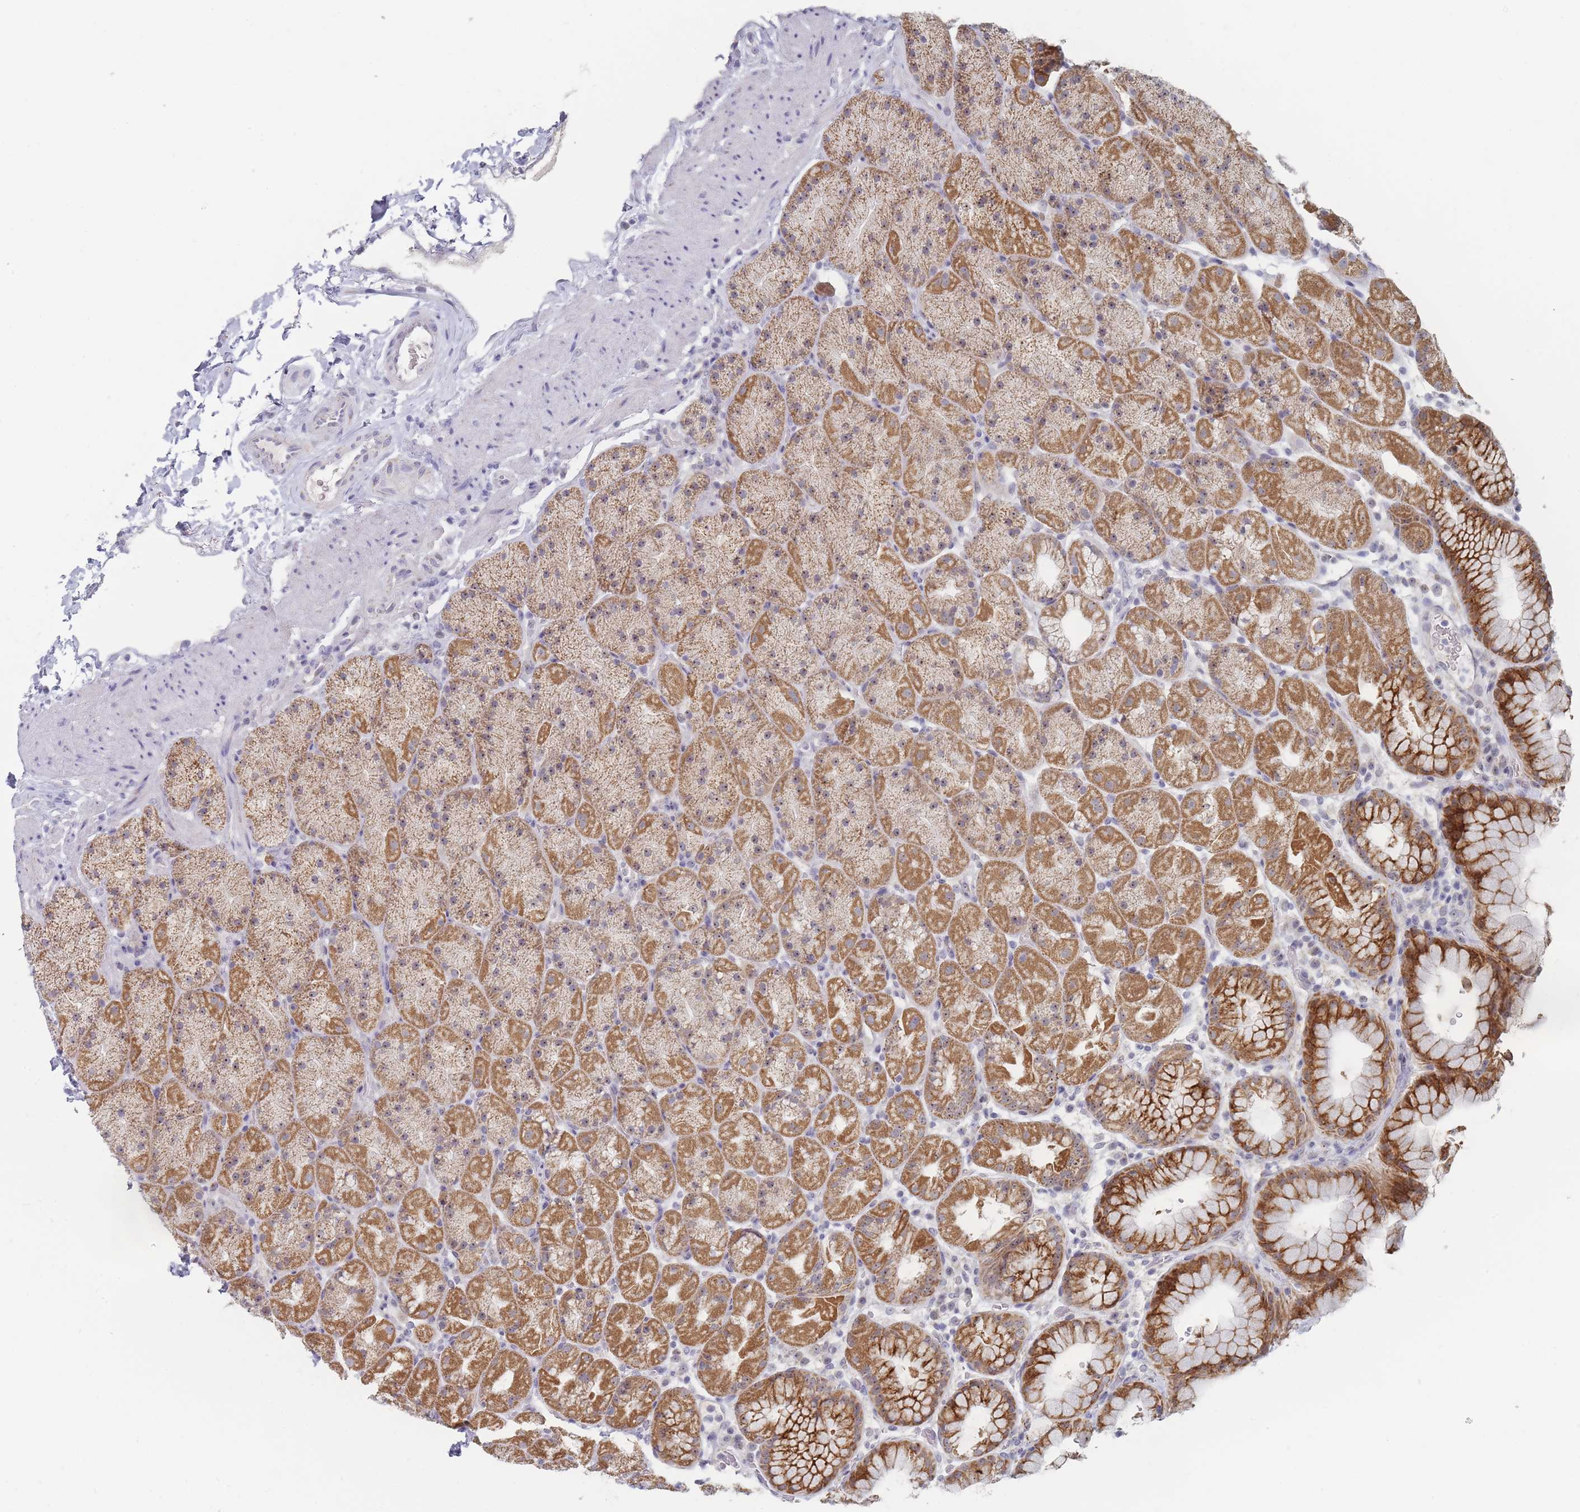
{"staining": {"intensity": "strong", "quantity": "25%-75%", "location": "cytoplasmic/membranous,nuclear"}, "tissue": "stomach", "cell_type": "Glandular cells", "image_type": "normal", "snomed": [{"axis": "morphology", "description": "Normal tissue, NOS"}, {"axis": "topography", "description": "Stomach, upper"}, {"axis": "topography", "description": "Stomach, lower"}], "caption": "Human stomach stained for a protein (brown) demonstrates strong cytoplasmic/membranous,nuclear positive positivity in about 25%-75% of glandular cells.", "gene": "RNF8", "patient": {"sex": "male", "age": 67}}